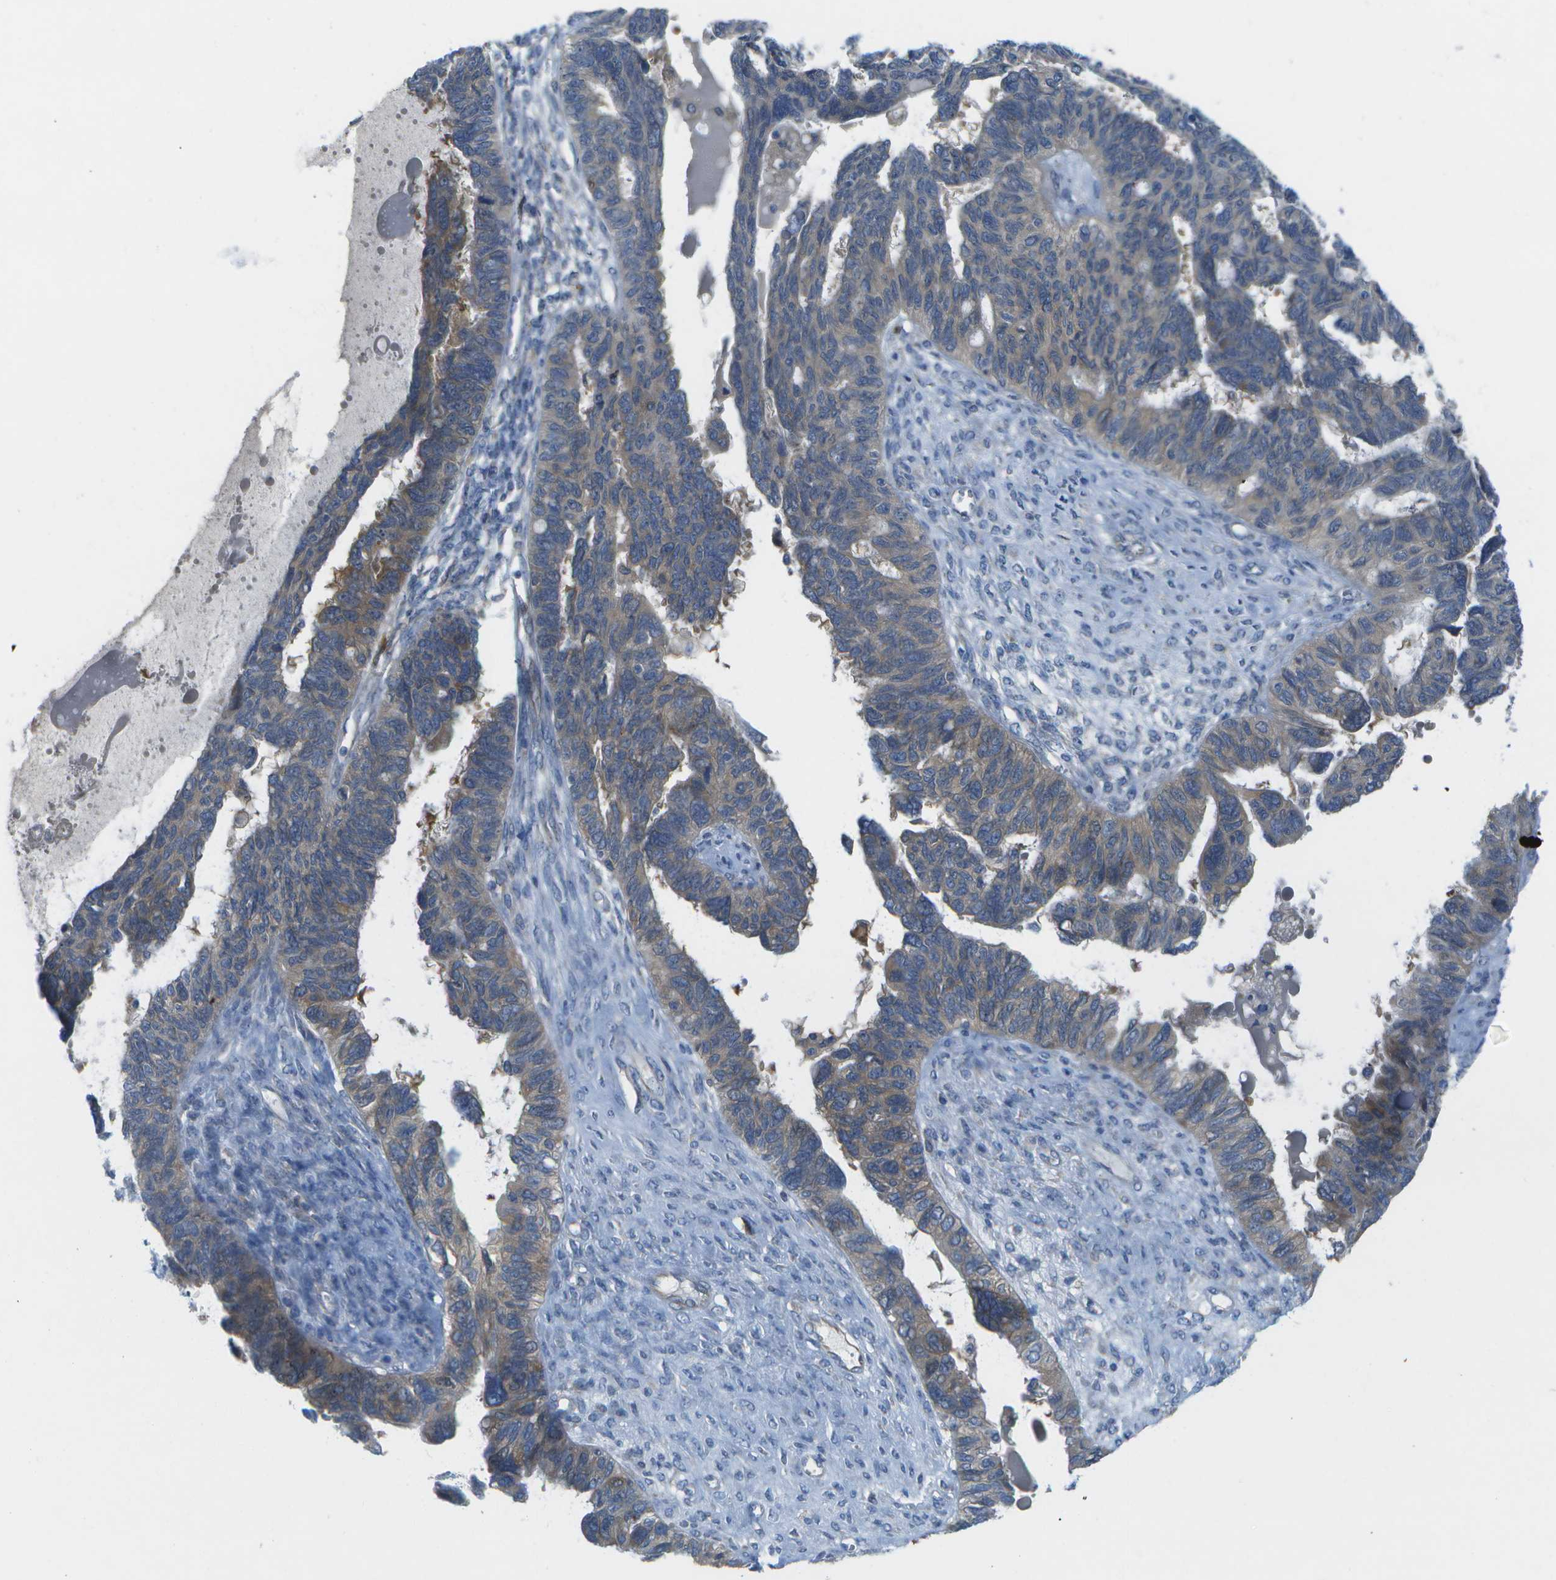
{"staining": {"intensity": "weak", "quantity": "<25%", "location": "cytoplasmic/membranous"}, "tissue": "ovarian cancer", "cell_type": "Tumor cells", "image_type": "cancer", "snomed": [{"axis": "morphology", "description": "Cystadenocarcinoma, serous, NOS"}, {"axis": "topography", "description": "Ovary"}], "caption": "The image exhibits no significant staining in tumor cells of ovarian cancer (serous cystadenocarcinoma).", "gene": "WNK2", "patient": {"sex": "female", "age": 79}}